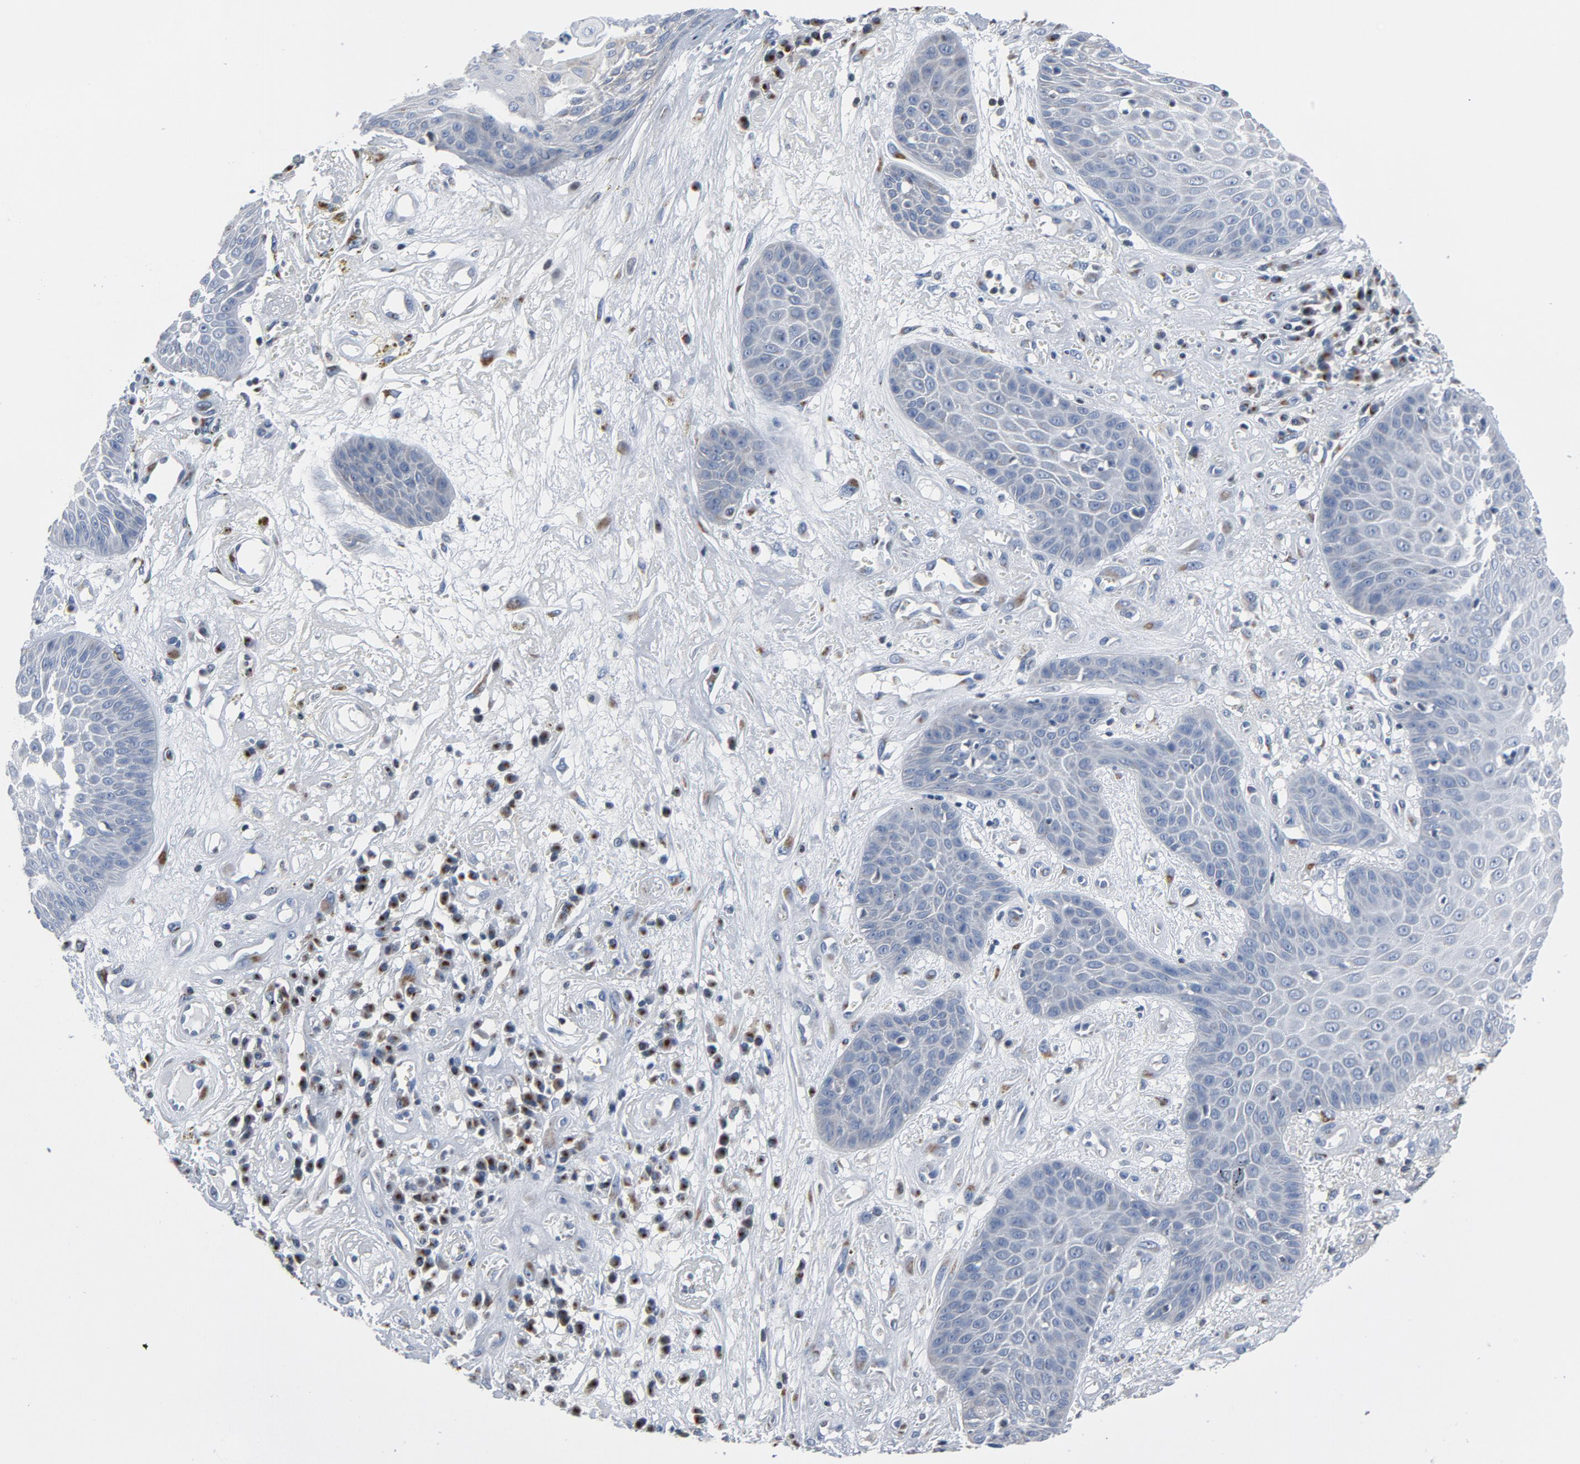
{"staining": {"intensity": "negative", "quantity": "none", "location": "none"}, "tissue": "skin cancer", "cell_type": "Tumor cells", "image_type": "cancer", "snomed": [{"axis": "morphology", "description": "Squamous cell carcinoma, NOS"}, {"axis": "topography", "description": "Skin"}], "caption": "Skin cancer (squamous cell carcinoma) was stained to show a protein in brown. There is no significant positivity in tumor cells. Brightfield microscopy of IHC stained with DAB (3,3'-diaminobenzidine) (brown) and hematoxylin (blue), captured at high magnification.", "gene": "YIPF6", "patient": {"sex": "male", "age": 65}}